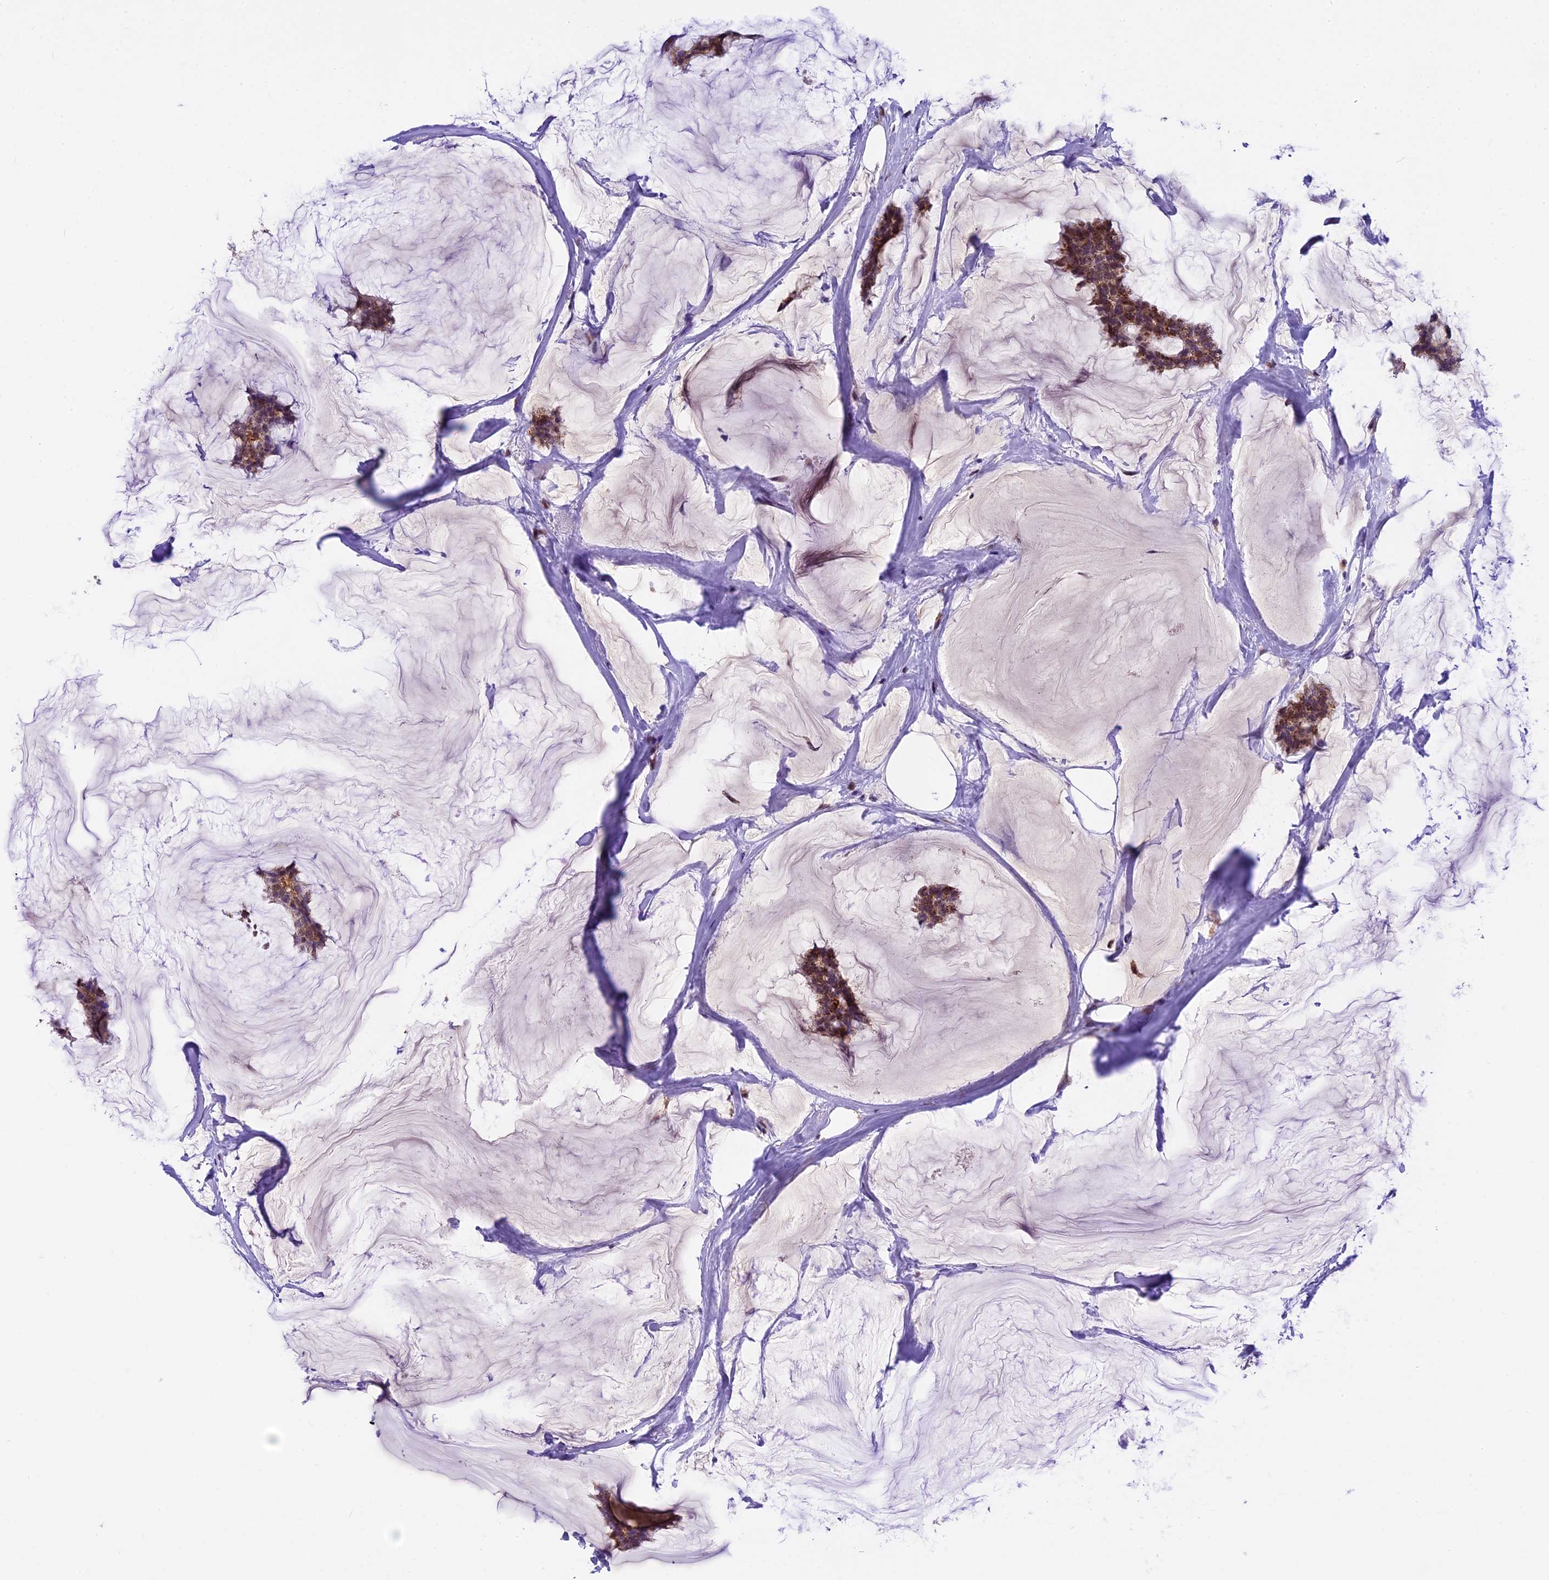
{"staining": {"intensity": "moderate", "quantity": ">75%", "location": "cytoplasmic/membranous,nuclear"}, "tissue": "breast cancer", "cell_type": "Tumor cells", "image_type": "cancer", "snomed": [{"axis": "morphology", "description": "Duct carcinoma"}, {"axis": "topography", "description": "Breast"}], "caption": "This is an image of immunohistochemistry (IHC) staining of breast invasive ductal carcinoma, which shows moderate positivity in the cytoplasmic/membranous and nuclear of tumor cells.", "gene": "CARS2", "patient": {"sex": "female", "age": 93}}